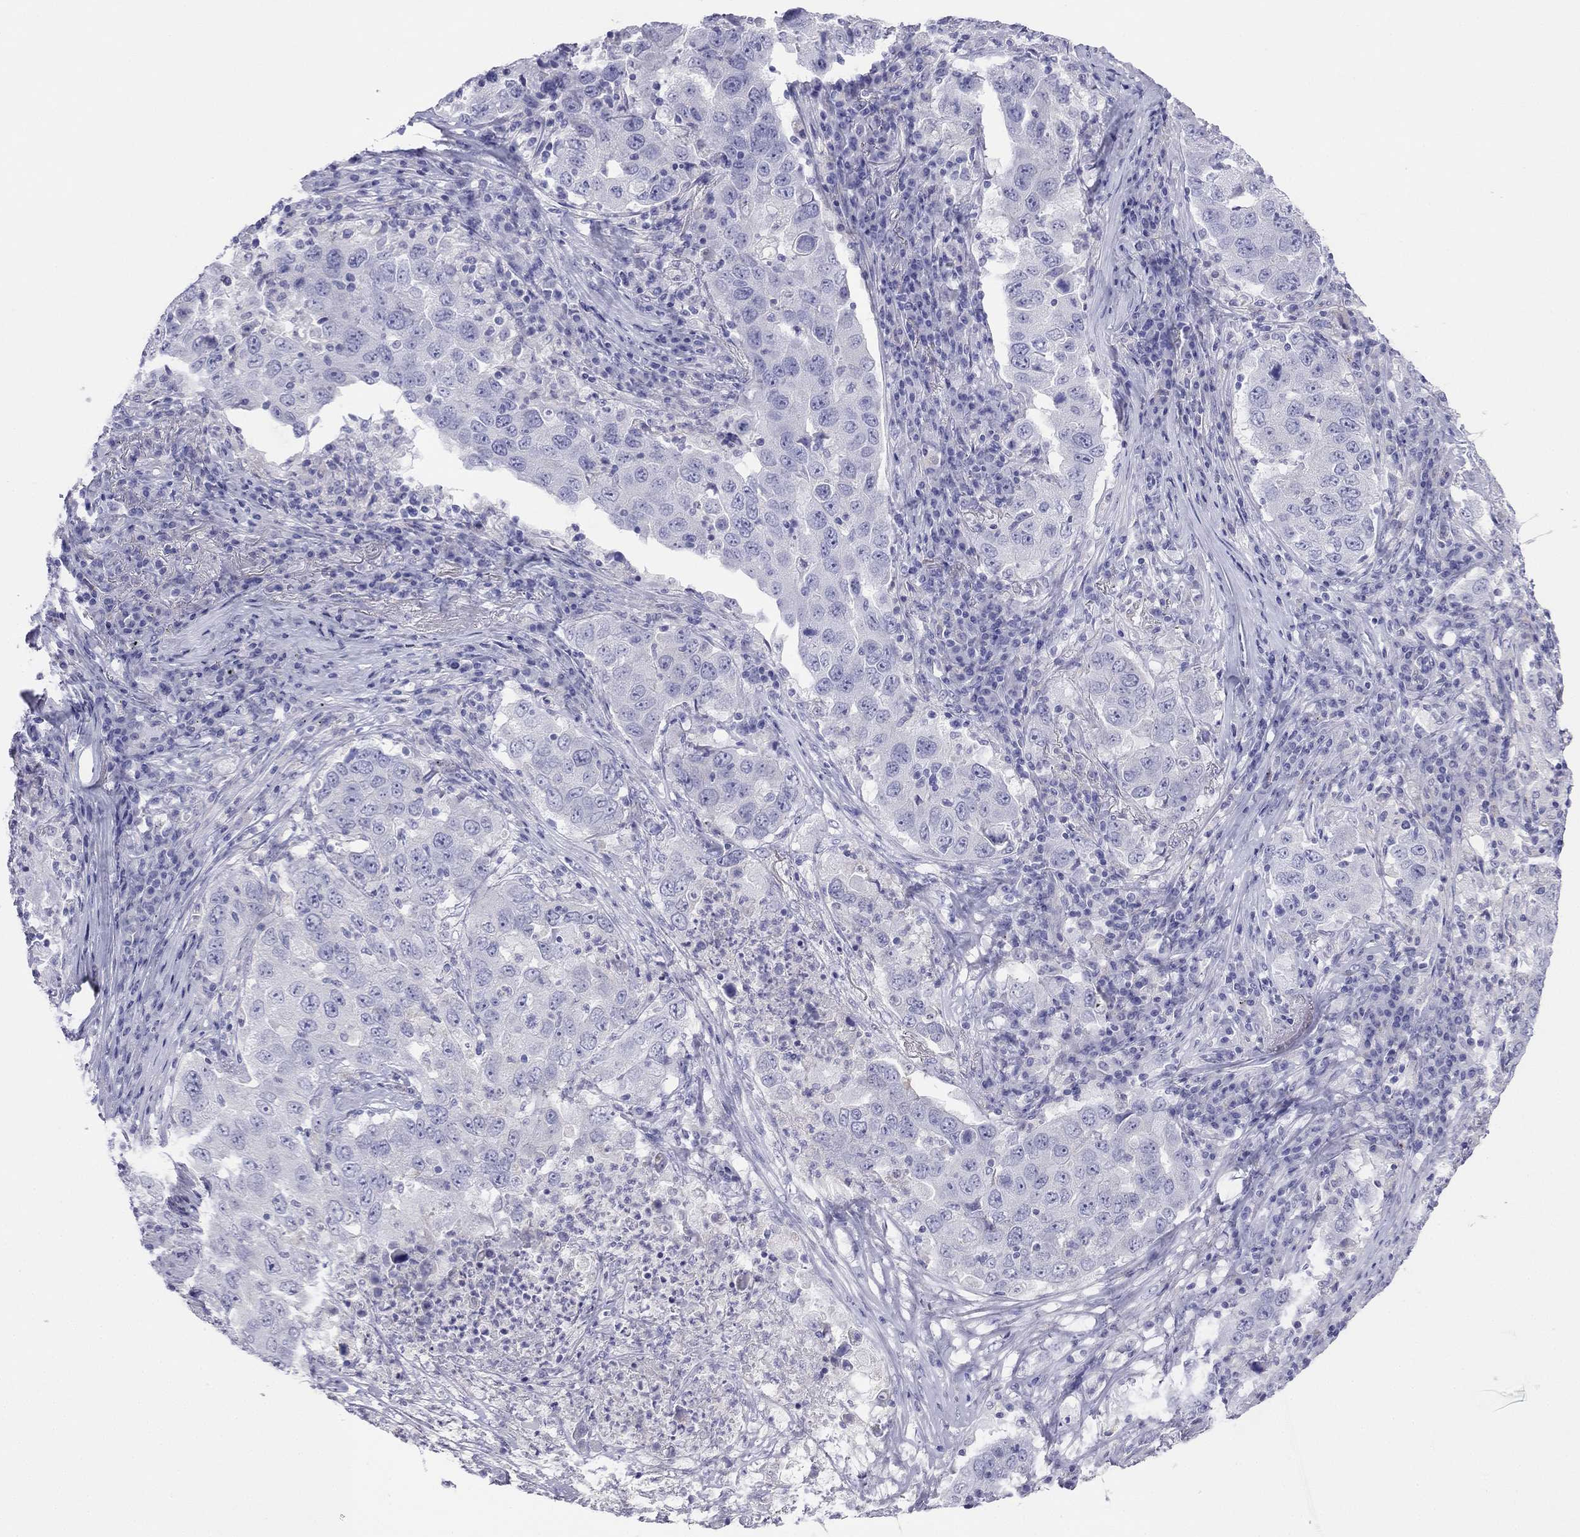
{"staining": {"intensity": "negative", "quantity": "none", "location": "none"}, "tissue": "lung cancer", "cell_type": "Tumor cells", "image_type": "cancer", "snomed": [{"axis": "morphology", "description": "Adenocarcinoma, NOS"}, {"axis": "topography", "description": "Lung"}], "caption": "Tumor cells show no significant expression in lung cancer.", "gene": "ALOXE3", "patient": {"sex": "male", "age": 73}}